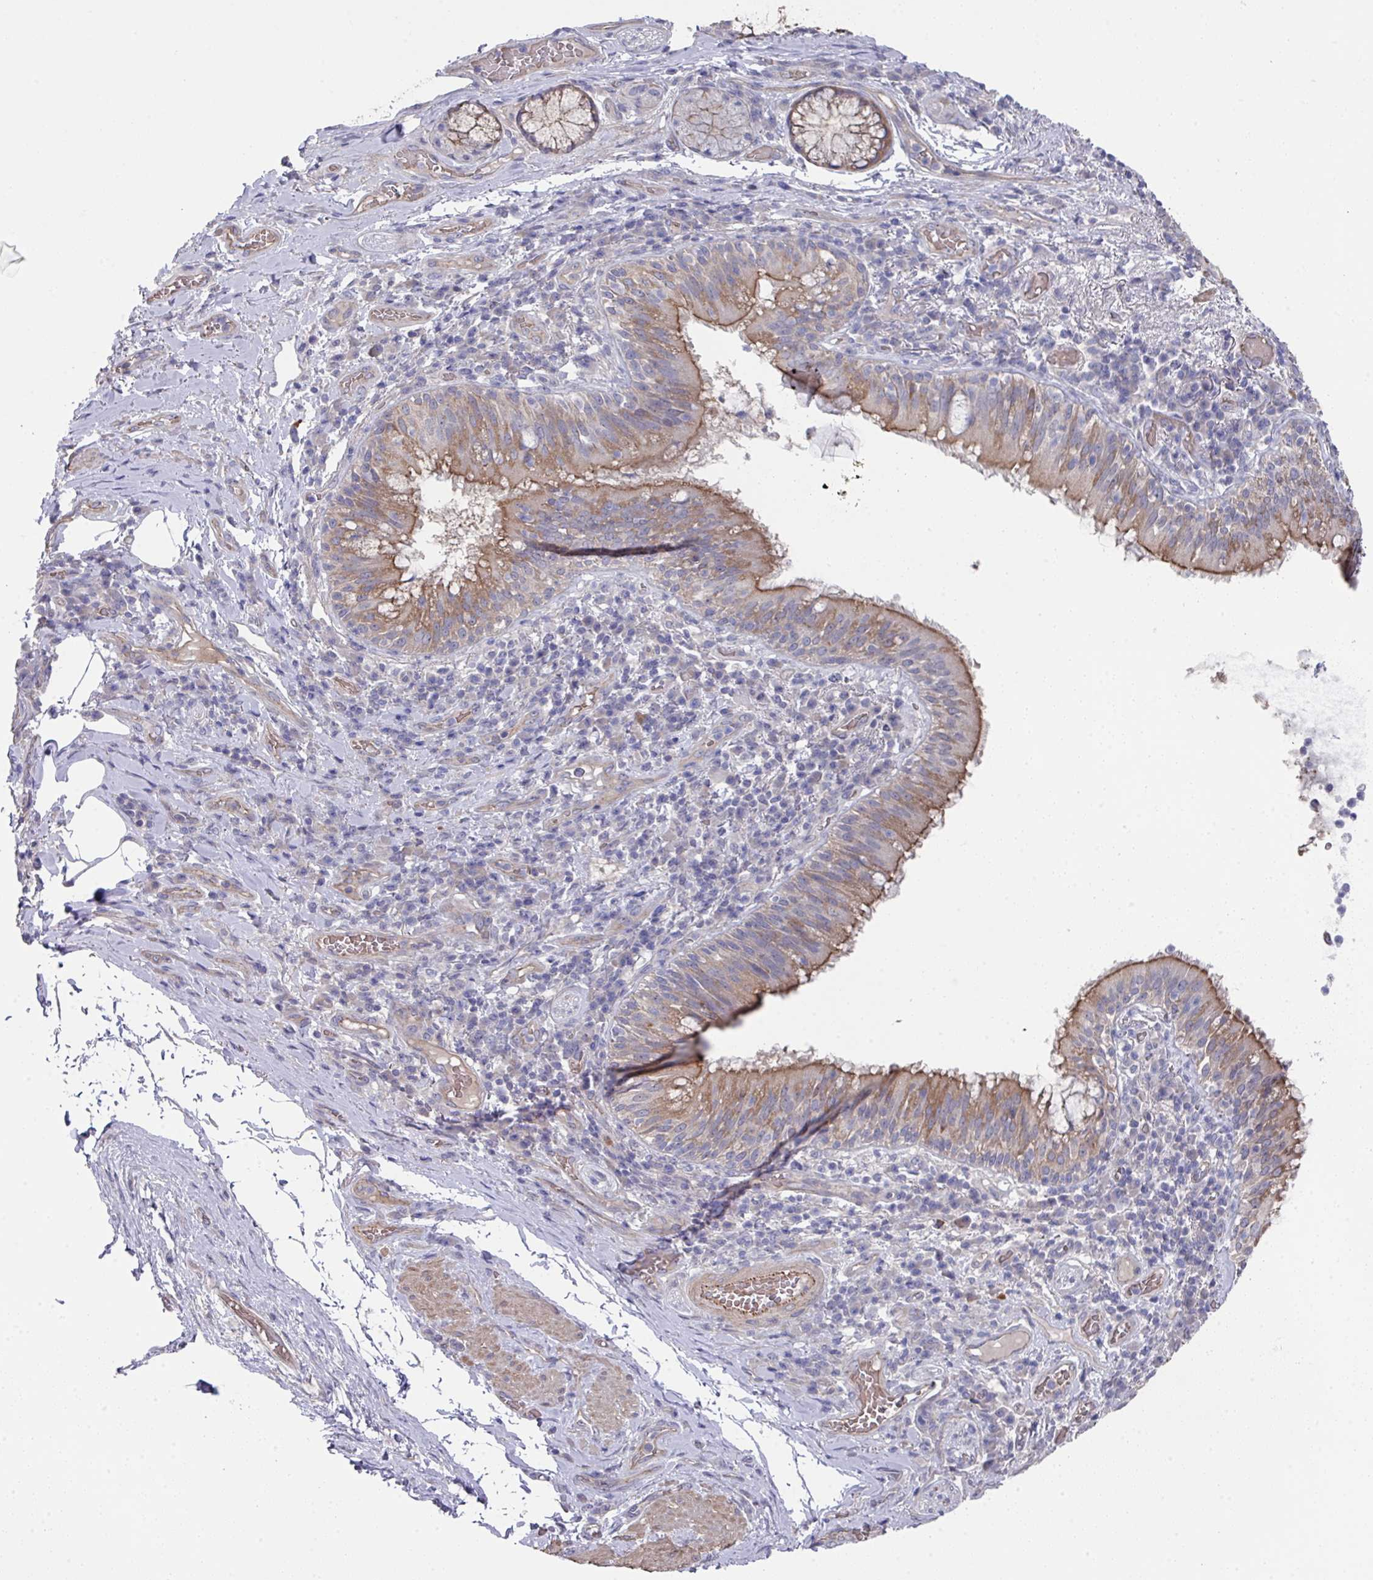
{"staining": {"intensity": "moderate", "quantity": ">75%", "location": "cytoplasmic/membranous"}, "tissue": "bronchus", "cell_type": "Respiratory epithelial cells", "image_type": "normal", "snomed": [{"axis": "morphology", "description": "Normal tissue, NOS"}, {"axis": "topography", "description": "Cartilage tissue"}, {"axis": "topography", "description": "Bronchus"}], "caption": "DAB (3,3'-diaminobenzidine) immunohistochemical staining of normal human bronchus displays moderate cytoplasmic/membranous protein expression in about >75% of respiratory epithelial cells. (Stains: DAB in brown, nuclei in blue, Microscopy: brightfield microscopy at high magnification).", "gene": "PRR5", "patient": {"sex": "male", "age": 56}}